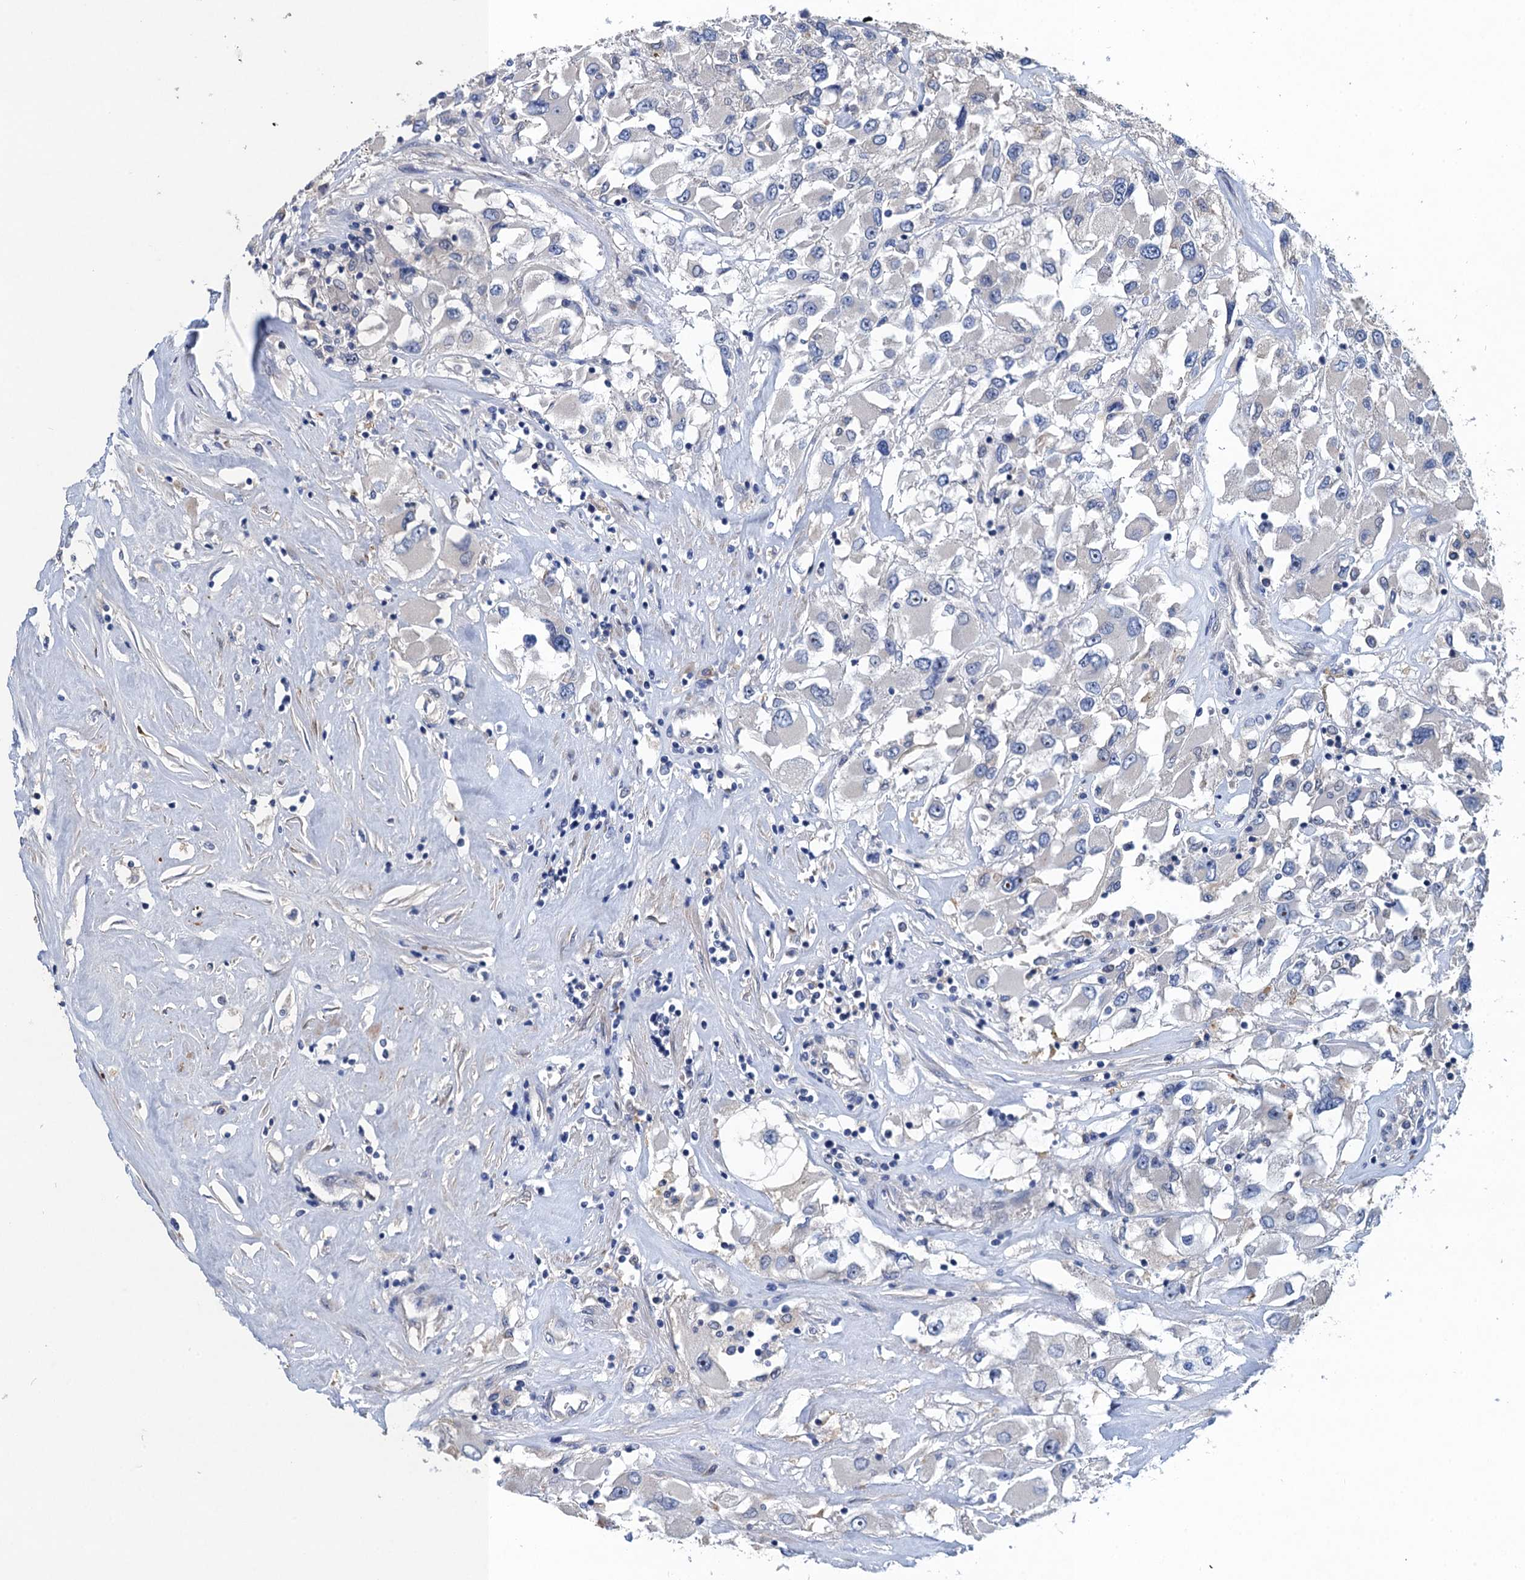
{"staining": {"intensity": "negative", "quantity": "none", "location": "none"}, "tissue": "renal cancer", "cell_type": "Tumor cells", "image_type": "cancer", "snomed": [{"axis": "morphology", "description": "Adenocarcinoma, NOS"}, {"axis": "topography", "description": "Kidney"}], "caption": "This photomicrograph is of renal cancer (adenocarcinoma) stained with immunohistochemistry (IHC) to label a protein in brown with the nuclei are counter-stained blue. There is no staining in tumor cells.", "gene": "TRAF7", "patient": {"sex": "female", "age": 52}}